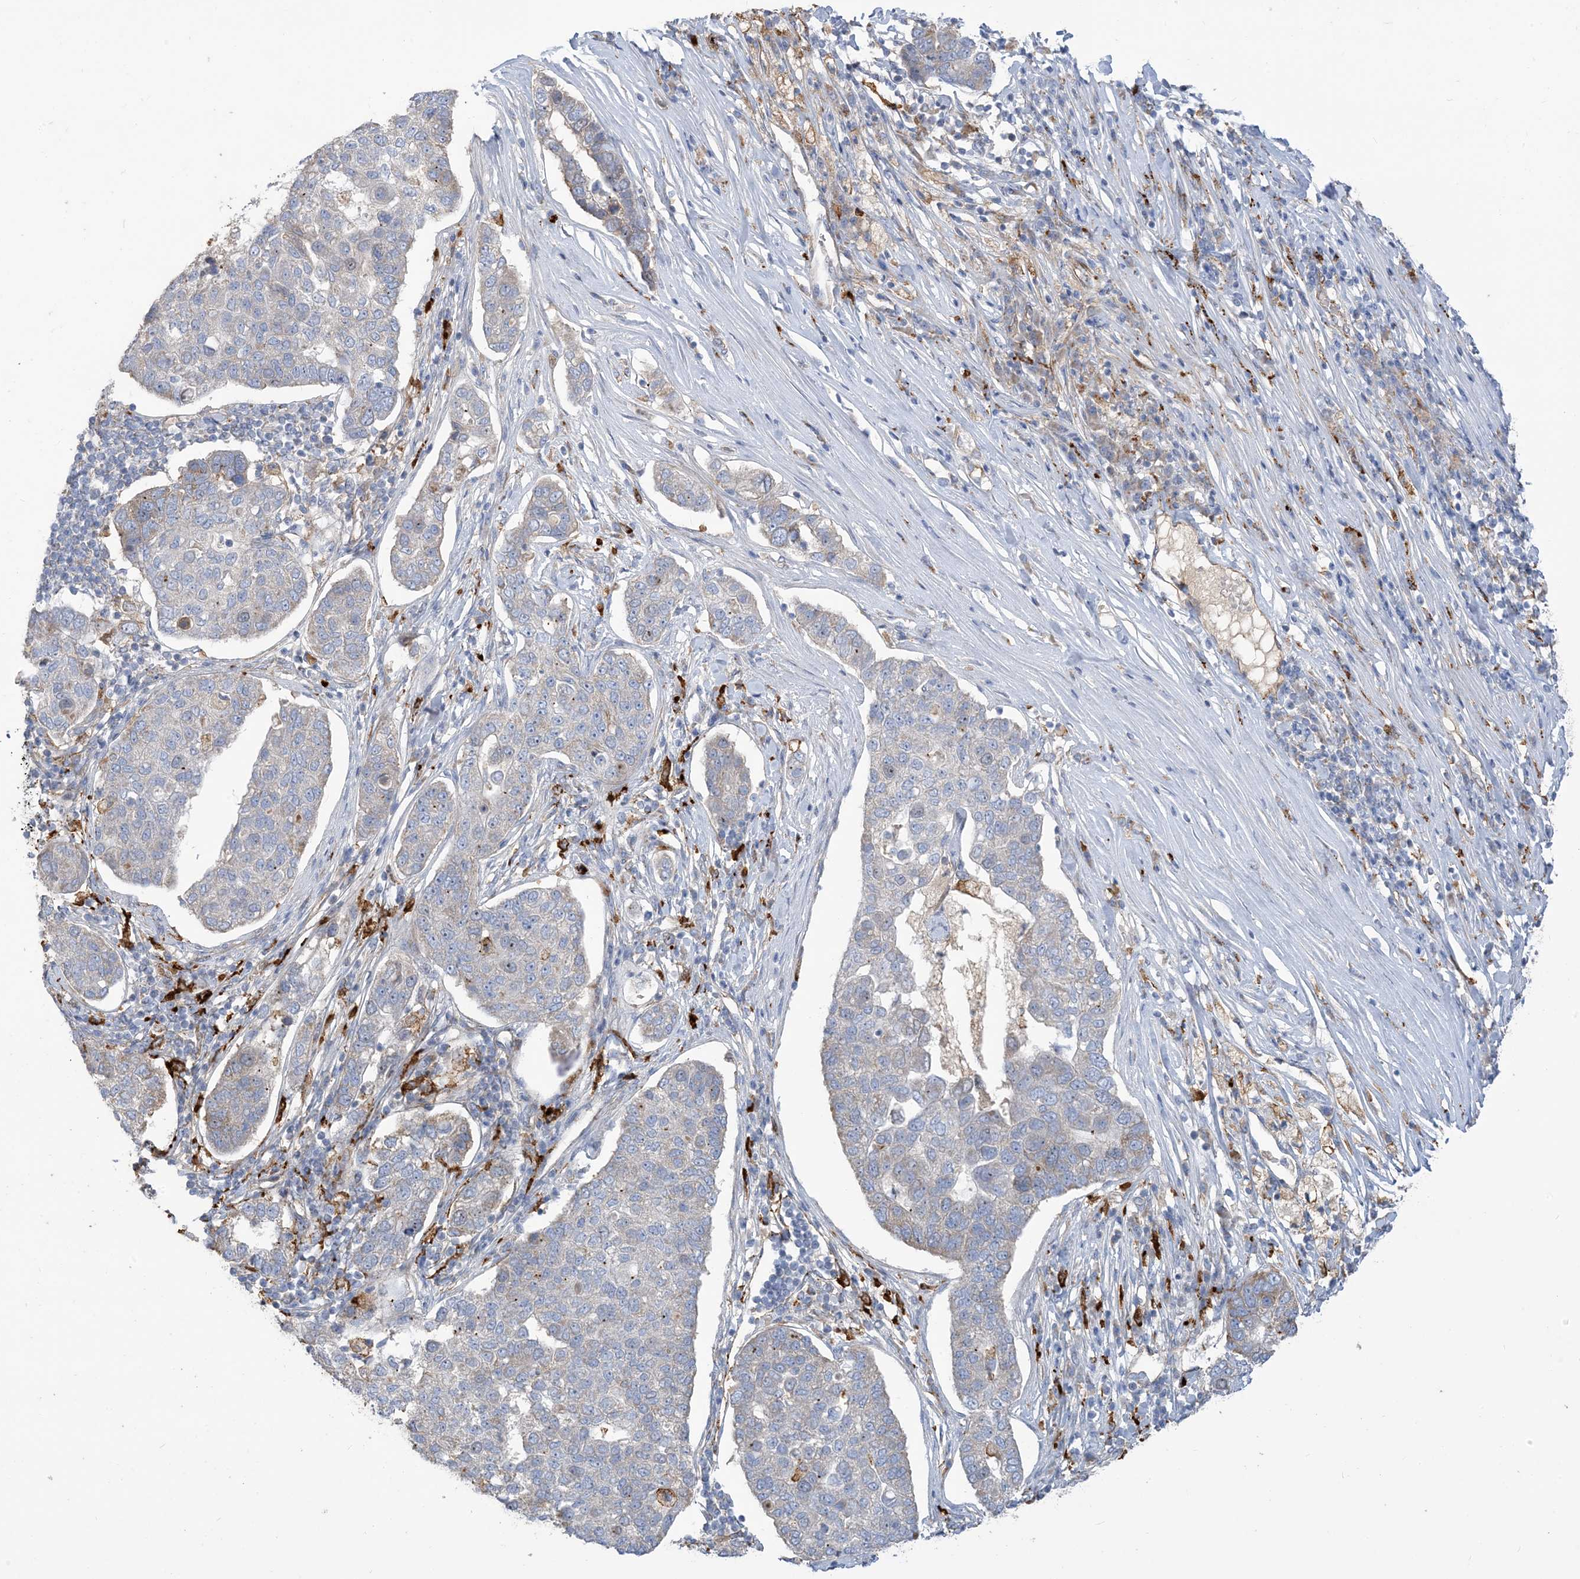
{"staining": {"intensity": "negative", "quantity": "none", "location": "none"}, "tissue": "pancreatic cancer", "cell_type": "Tumor cells", "image_type": "cancer", "snomed": [{"axis": "morphology", "description": "Adenocarcinoma, NOS"}, {"axis": "topography", "description": "Pancreas"}], "caption": "DAB (3,3'-diaminobenzidine) immunohistochemical staining of human adenocarcinoma (pancreatic) reveals no significant staining in tumor cells.", "gene": "PEAR1", "patient": {"sex": "female", "age": 61}}